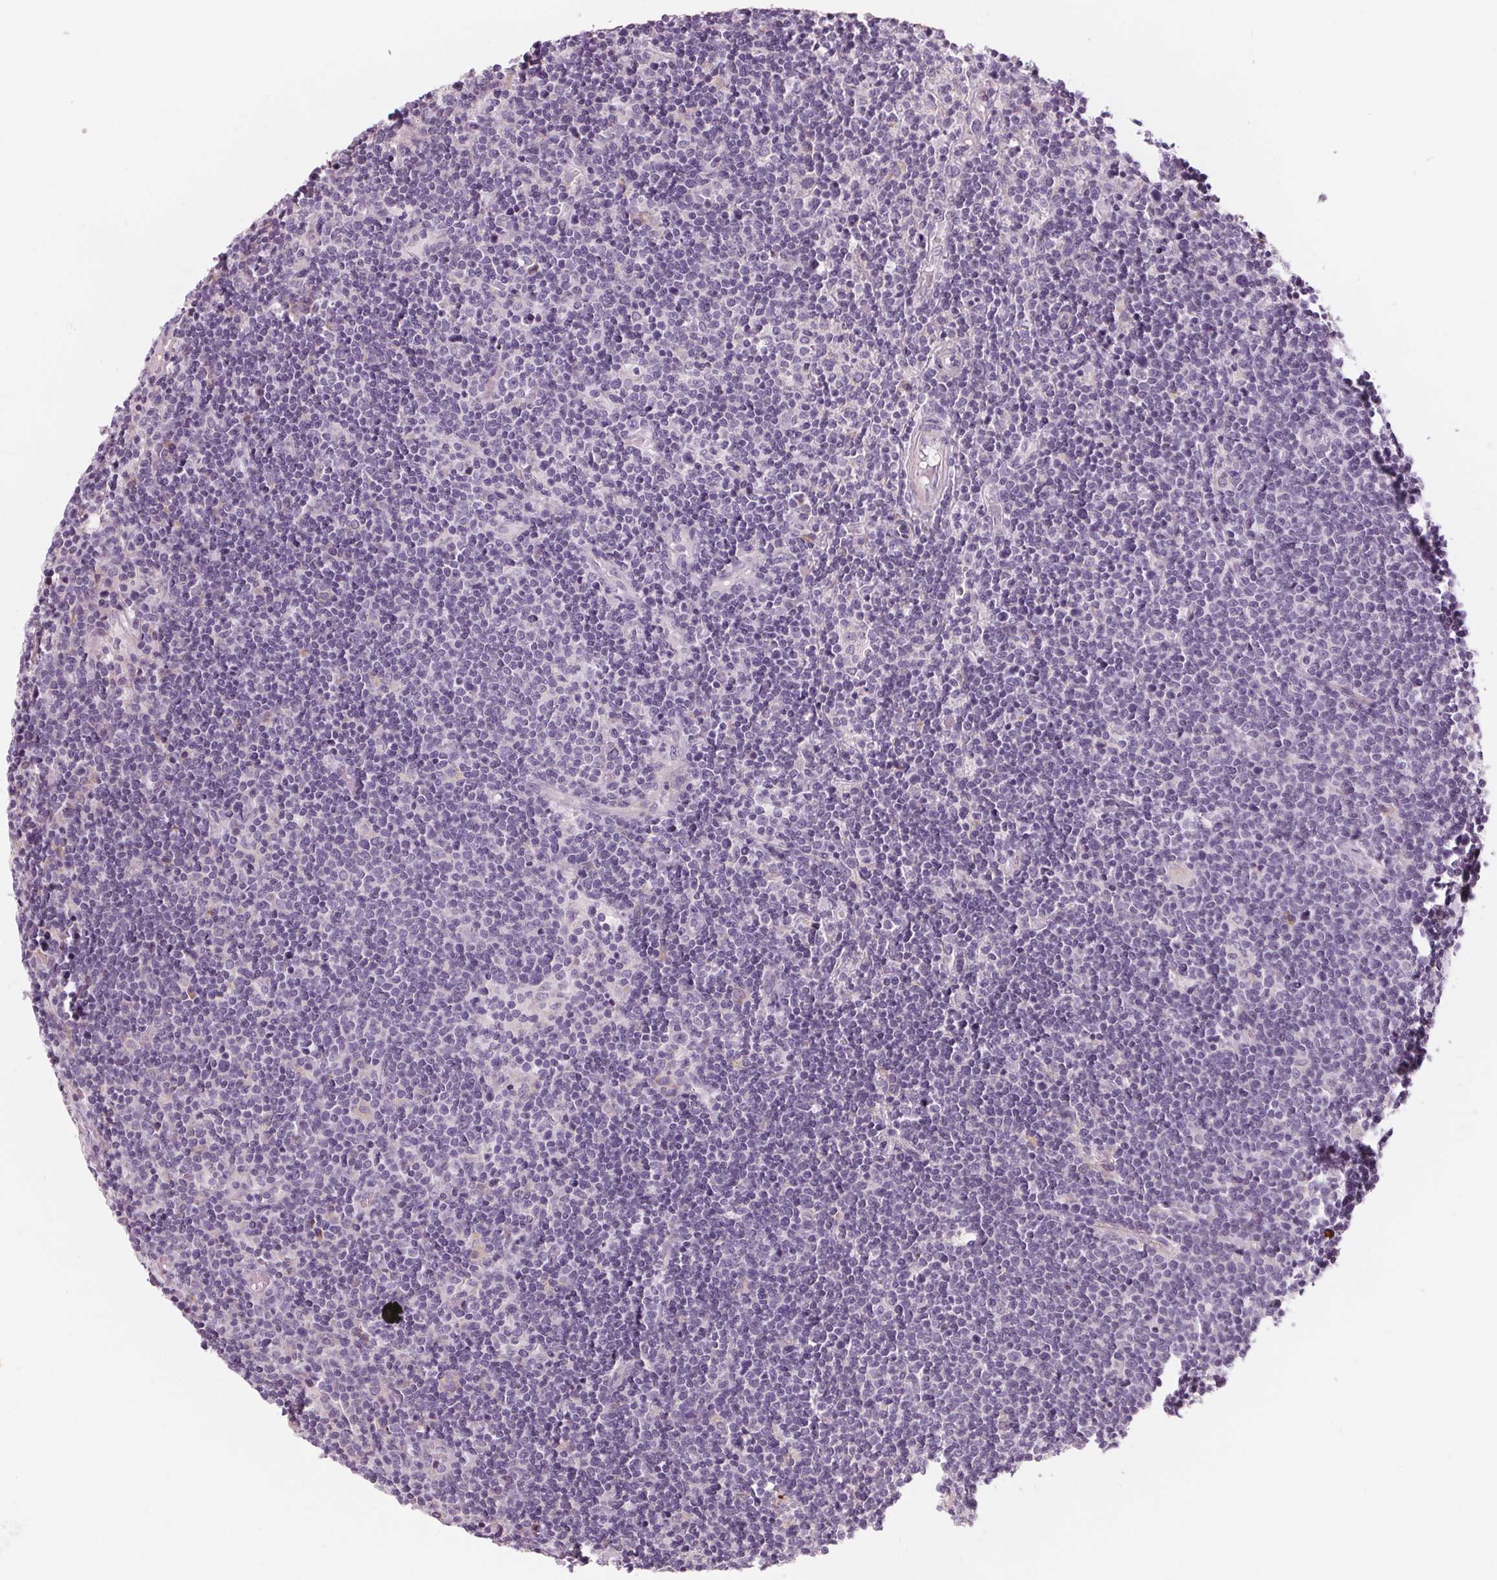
{"staining": {"intensity": "negative", "quantity": "none", "location": "none"}, "tissue": "lymphoma", "cell_type": "Tumor cells", "image_type": "cancer", "snomed": [{"axis": "morphology", "description": "Malignant lymphoma, non-Hodgkin's type, High grade"}, {"axis": "topography", "description": "Lymph node"}], "caption": "Immunohistochemistry micrograph of neoplastic tissue: human malignant lymphoma, non-Hodgkin's type (high-grade) stained with DAB (3,3'-diaminobenzidine) shows no significant protein staining in tumor cells.", "gene": "SAMD5", "patient": {"sex": "male", "age": 61}}